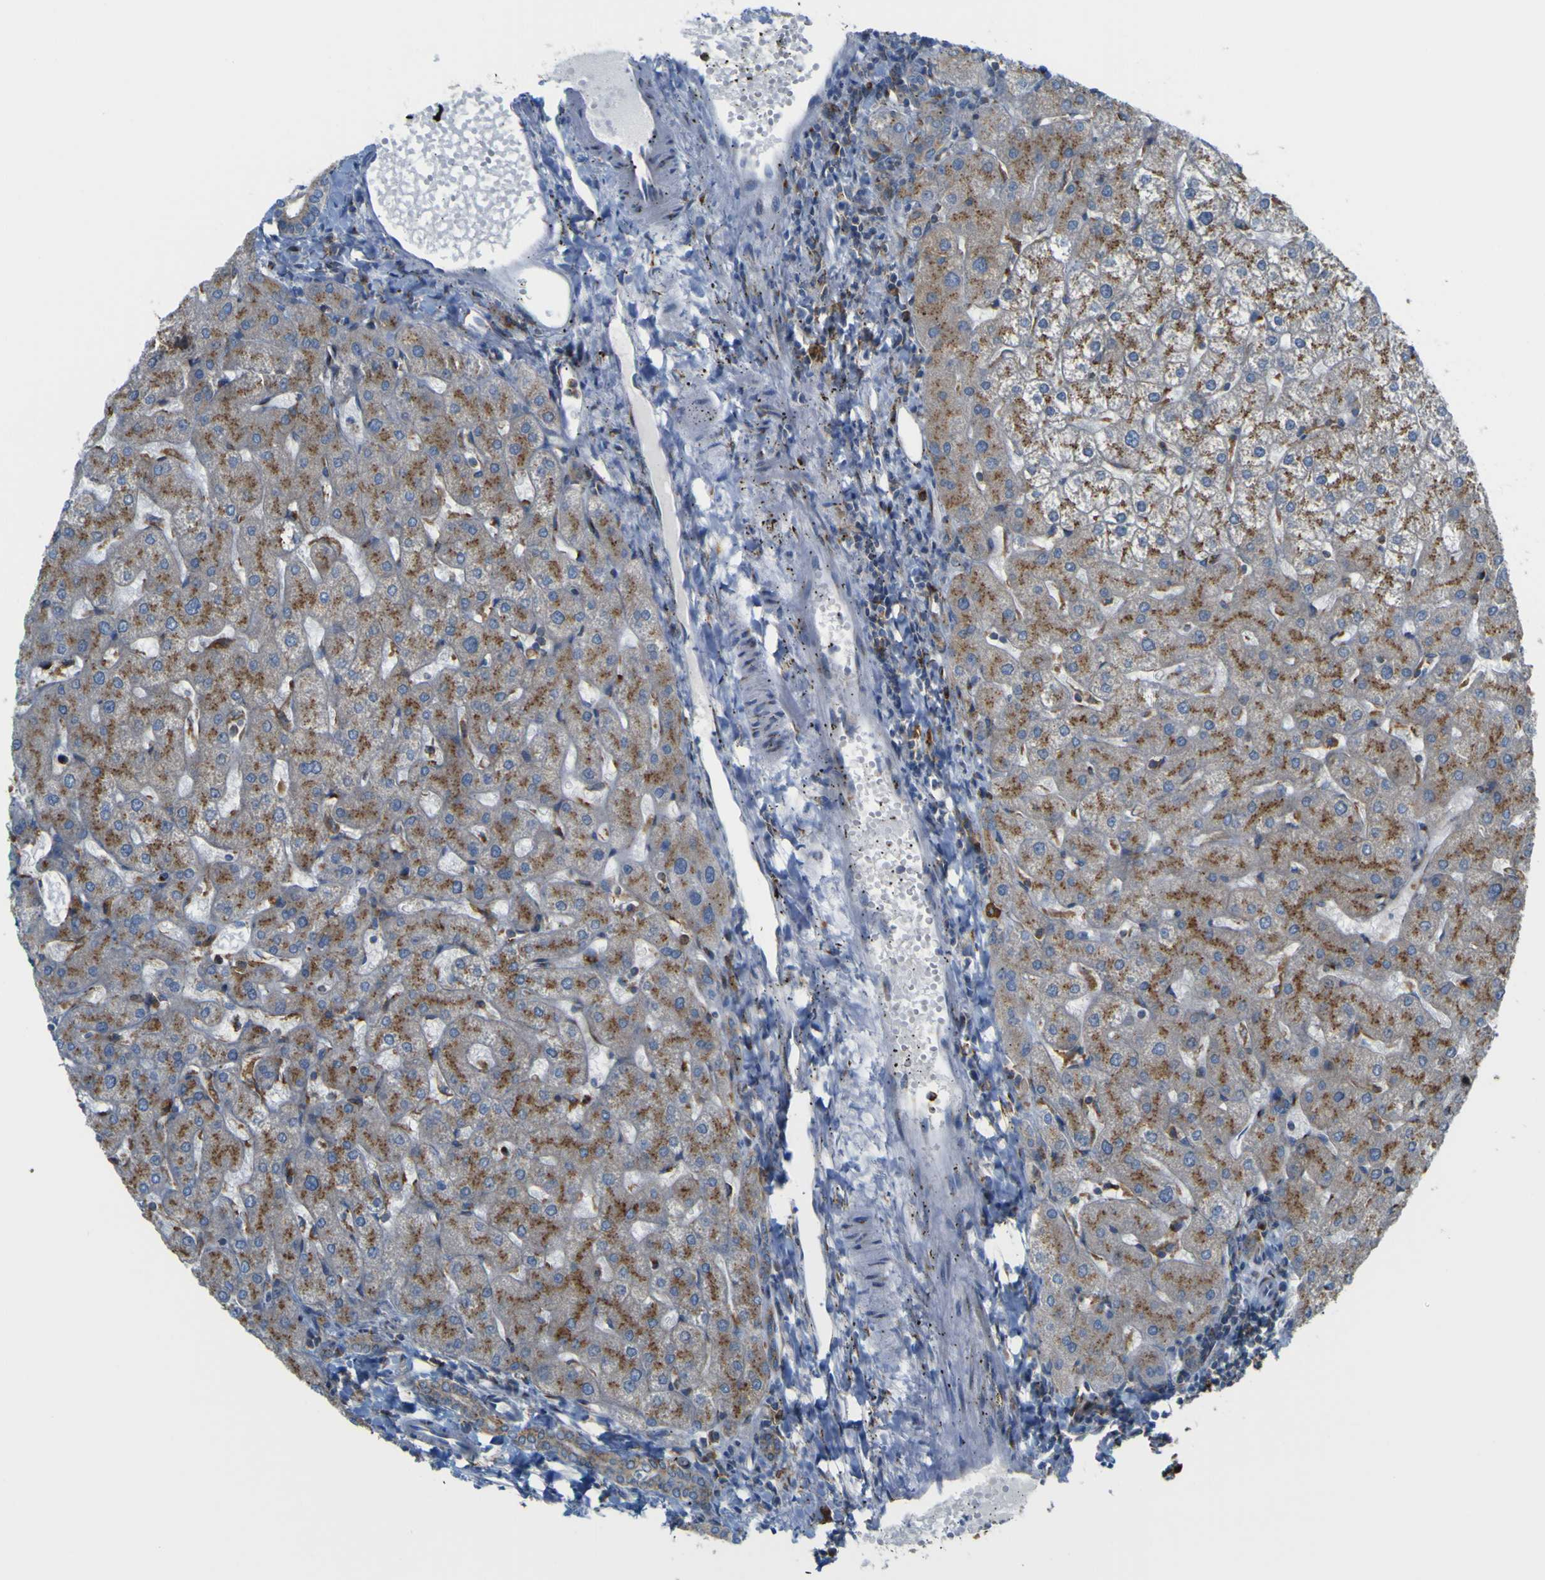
{"staining": {"intensity": "moderate", "quantity": ">75%", "location": "cytoplasmic/membranous"}, "tissue": "liver", "cell_type": "Cholangiocytes", "image_type": "normal", "snomed": [{"axis": "morphology", "description": "Normal tissue, NOS"}, {"axis": "topography", "description": "Liver"}], "caption": "Immunohistochemistry histopathology image of unremarkable human liver stained for a protein (brown), which demonstrates medium levels of moderate cytoplasmic/membranous expression in about >75% of cholangiocytes.", "gene": "IGF2R", "patient": {"sex": "male", "age": 67}}